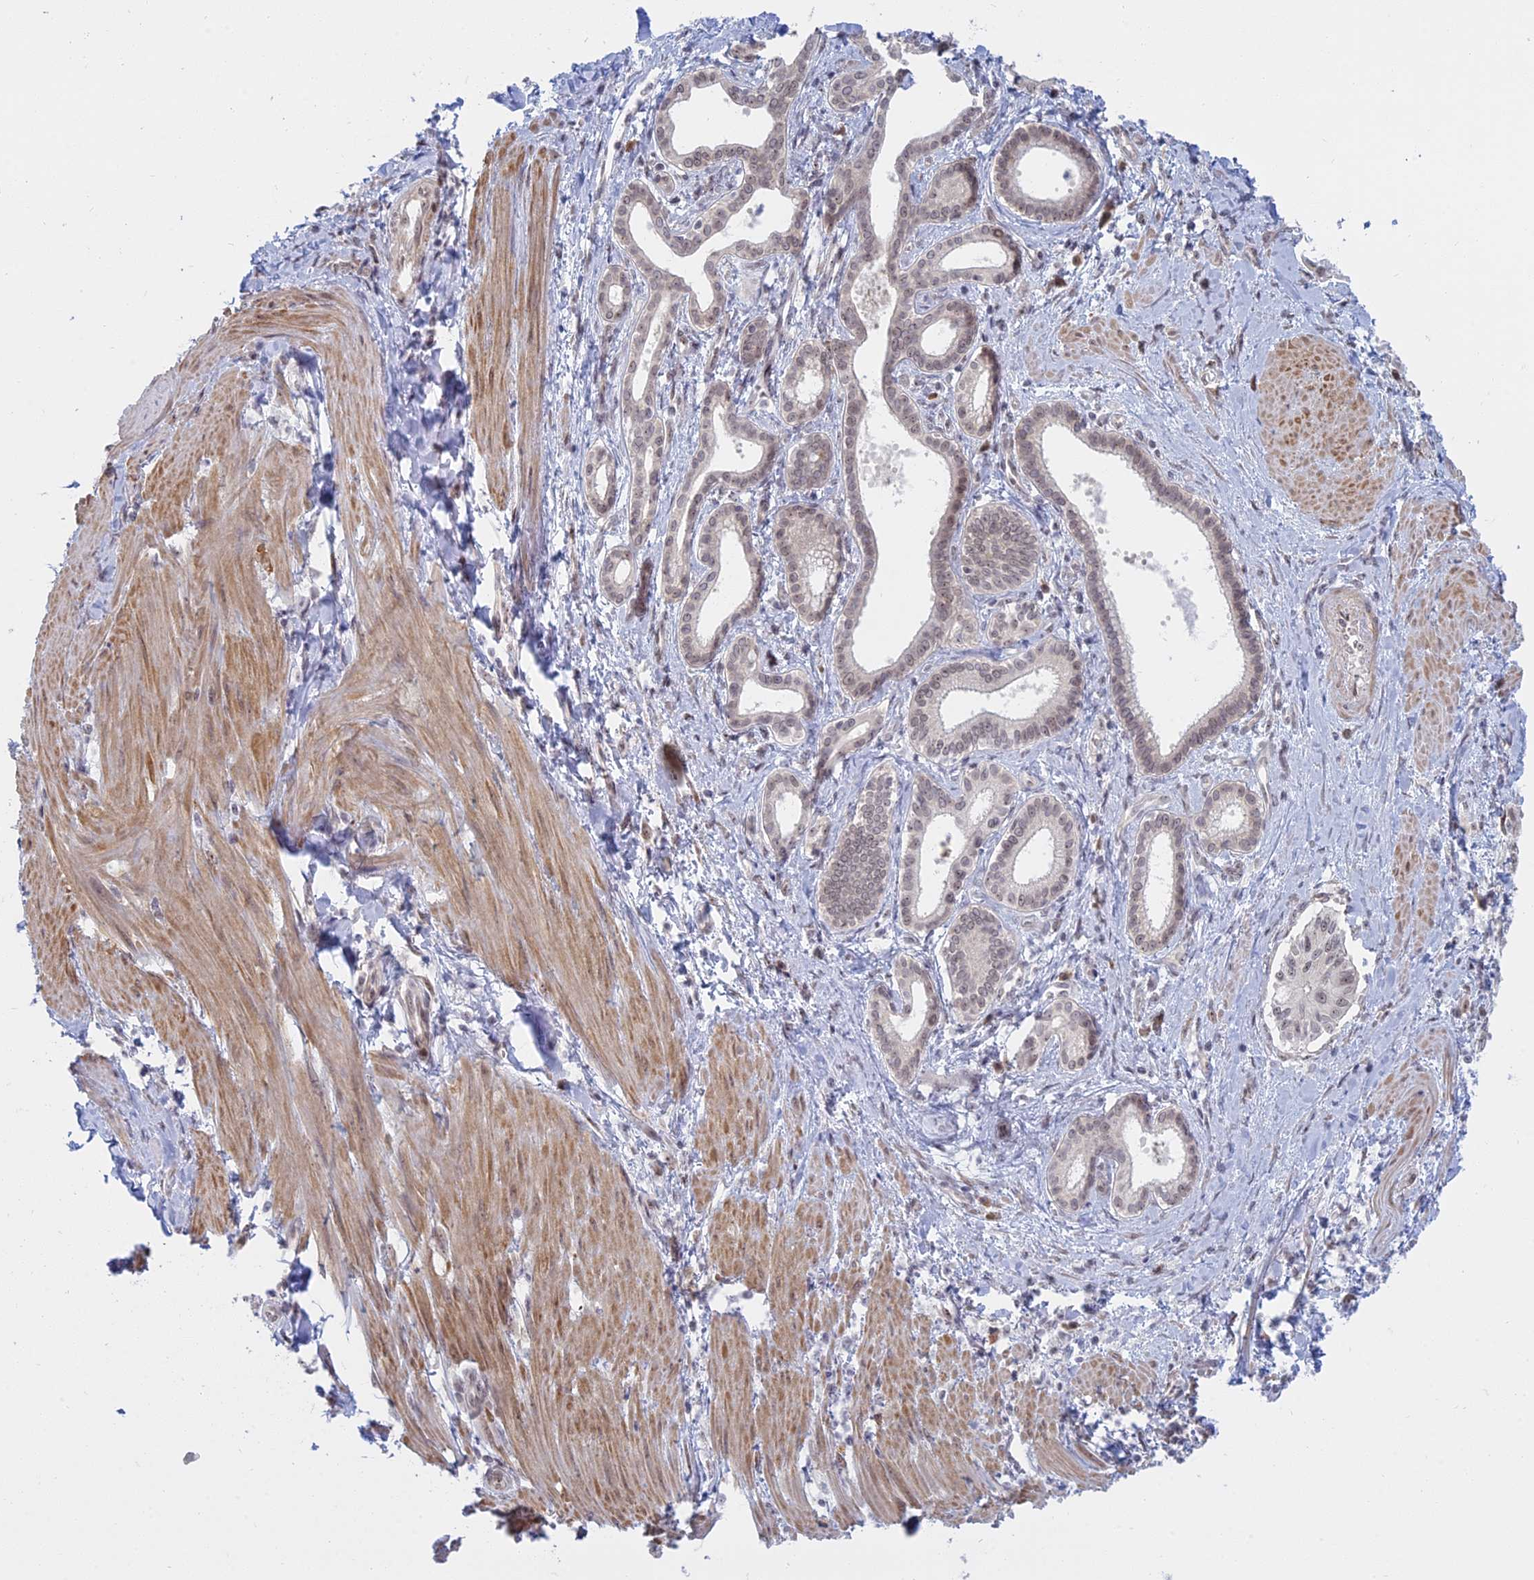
{"staining": {"intensity": "weak", "quantity": ">75%", "location": "nuclear"}, "tissue": "pancreatic cancer", "cell_type": "Tumor cells", "image_type": "cancer", "snomed": [{"axis": "morphology", "description": "Adenocarcinoma, NOS"}, {"axis": "topography", "description": "Pancreas"}], "caption": "Protein staining of pancreatic cancer tissue shows weak nuclear expression in approximately >75% of tumor cells.", "gene": "RPS19BP1", "patient": {"sex": "male", "age": 78}}